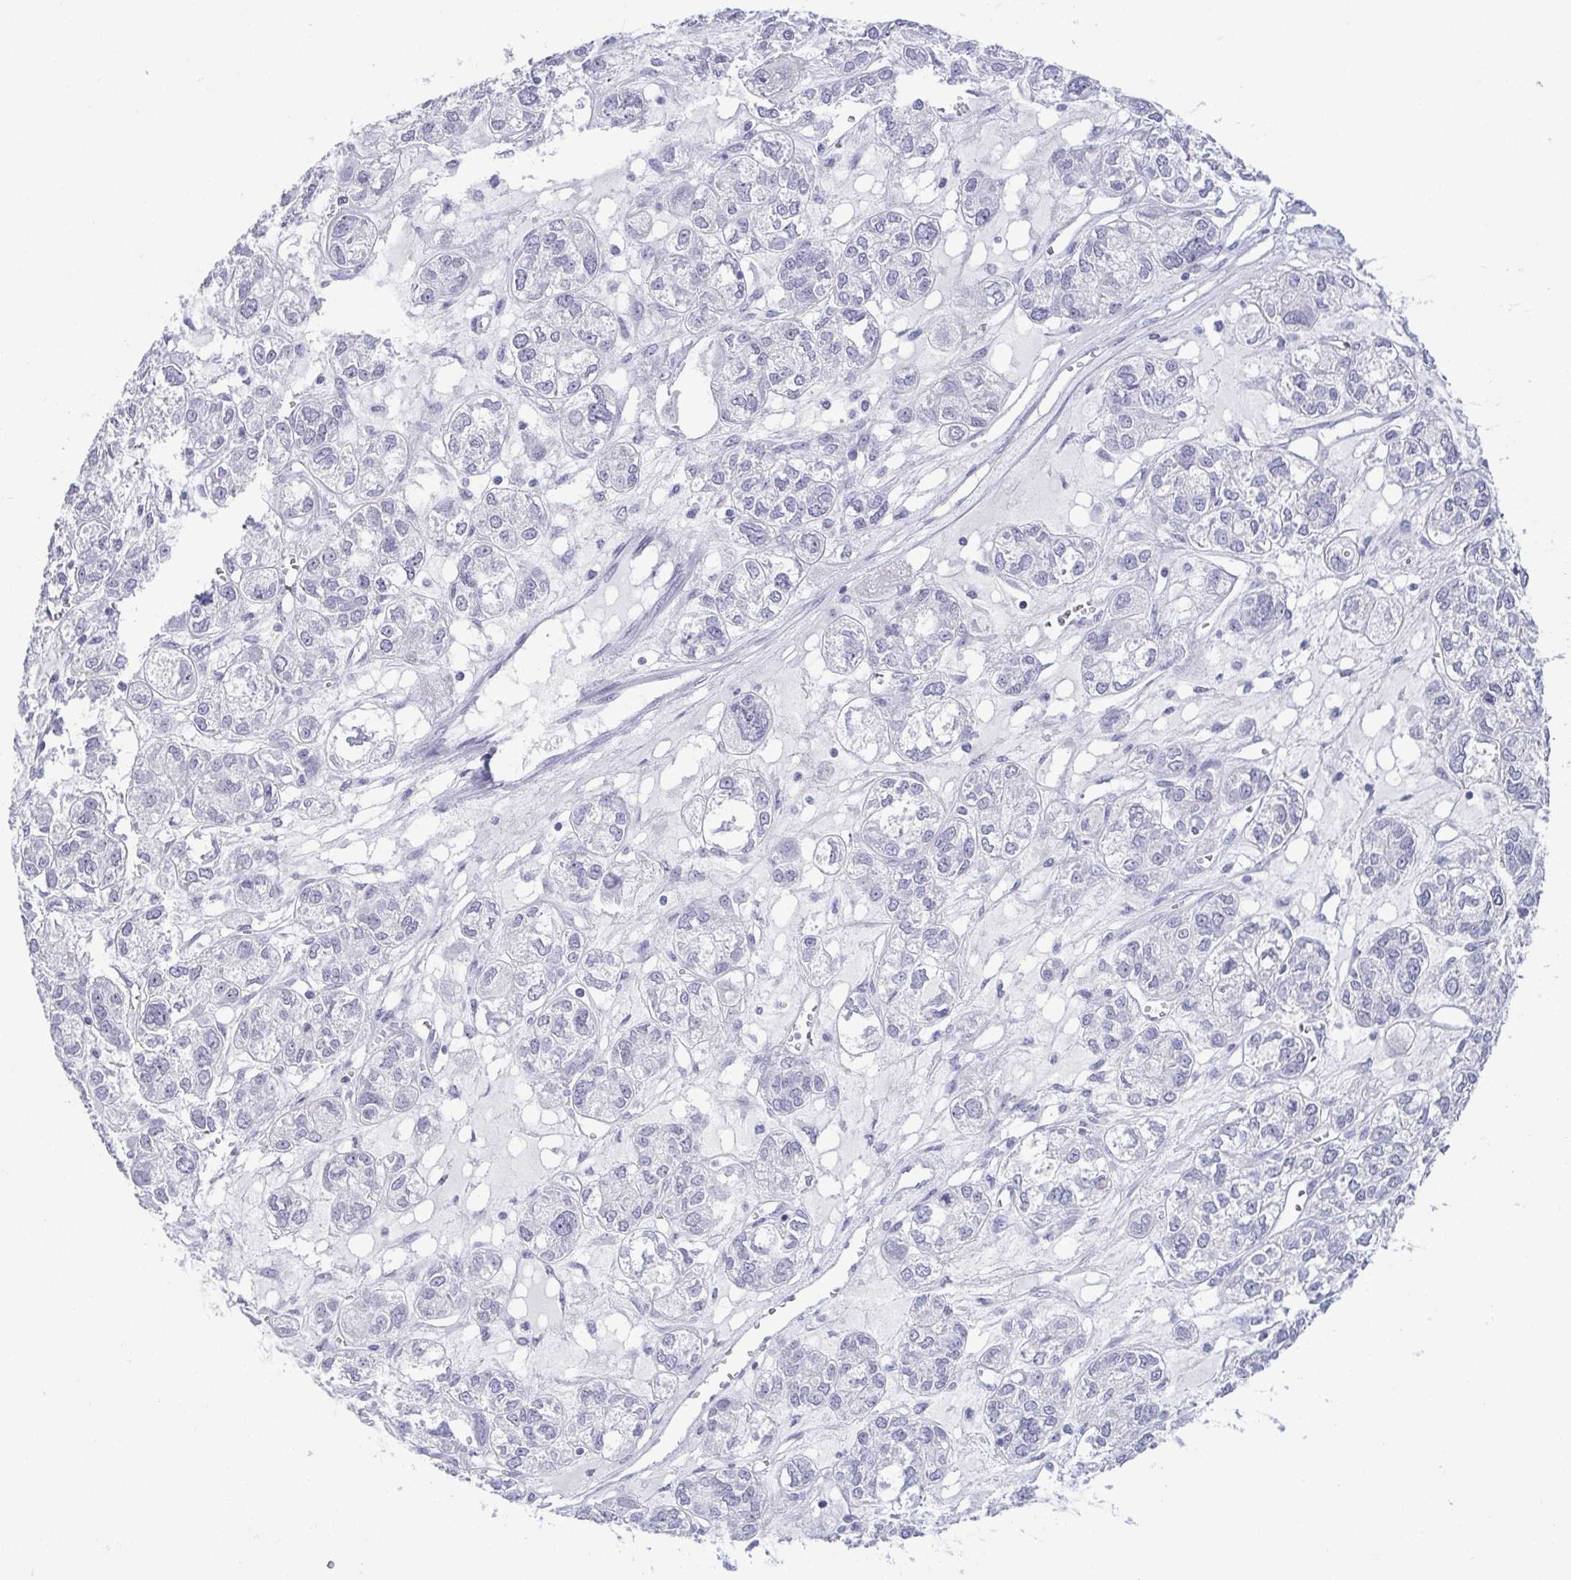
{"staining": {"intensity": "negative", "quantity": "none", "location": "none"}, "tissue": "ovarian cancer", "cell_type": "Tumor cells", "image_type": "cancer", "snomed": [{"axis": "morphology", "description": "Carcinoma, endometroid"}, {"axis": "topography", "description": "Ovary"}], "caption": "High power microscopy histopathology image of an IHC photomicrograph of ovarian endometroid carcinoma, revealing no significant expression in tumor cells.", "gene": "BZW1", "patient": {"sex": "female", "age": 64}}